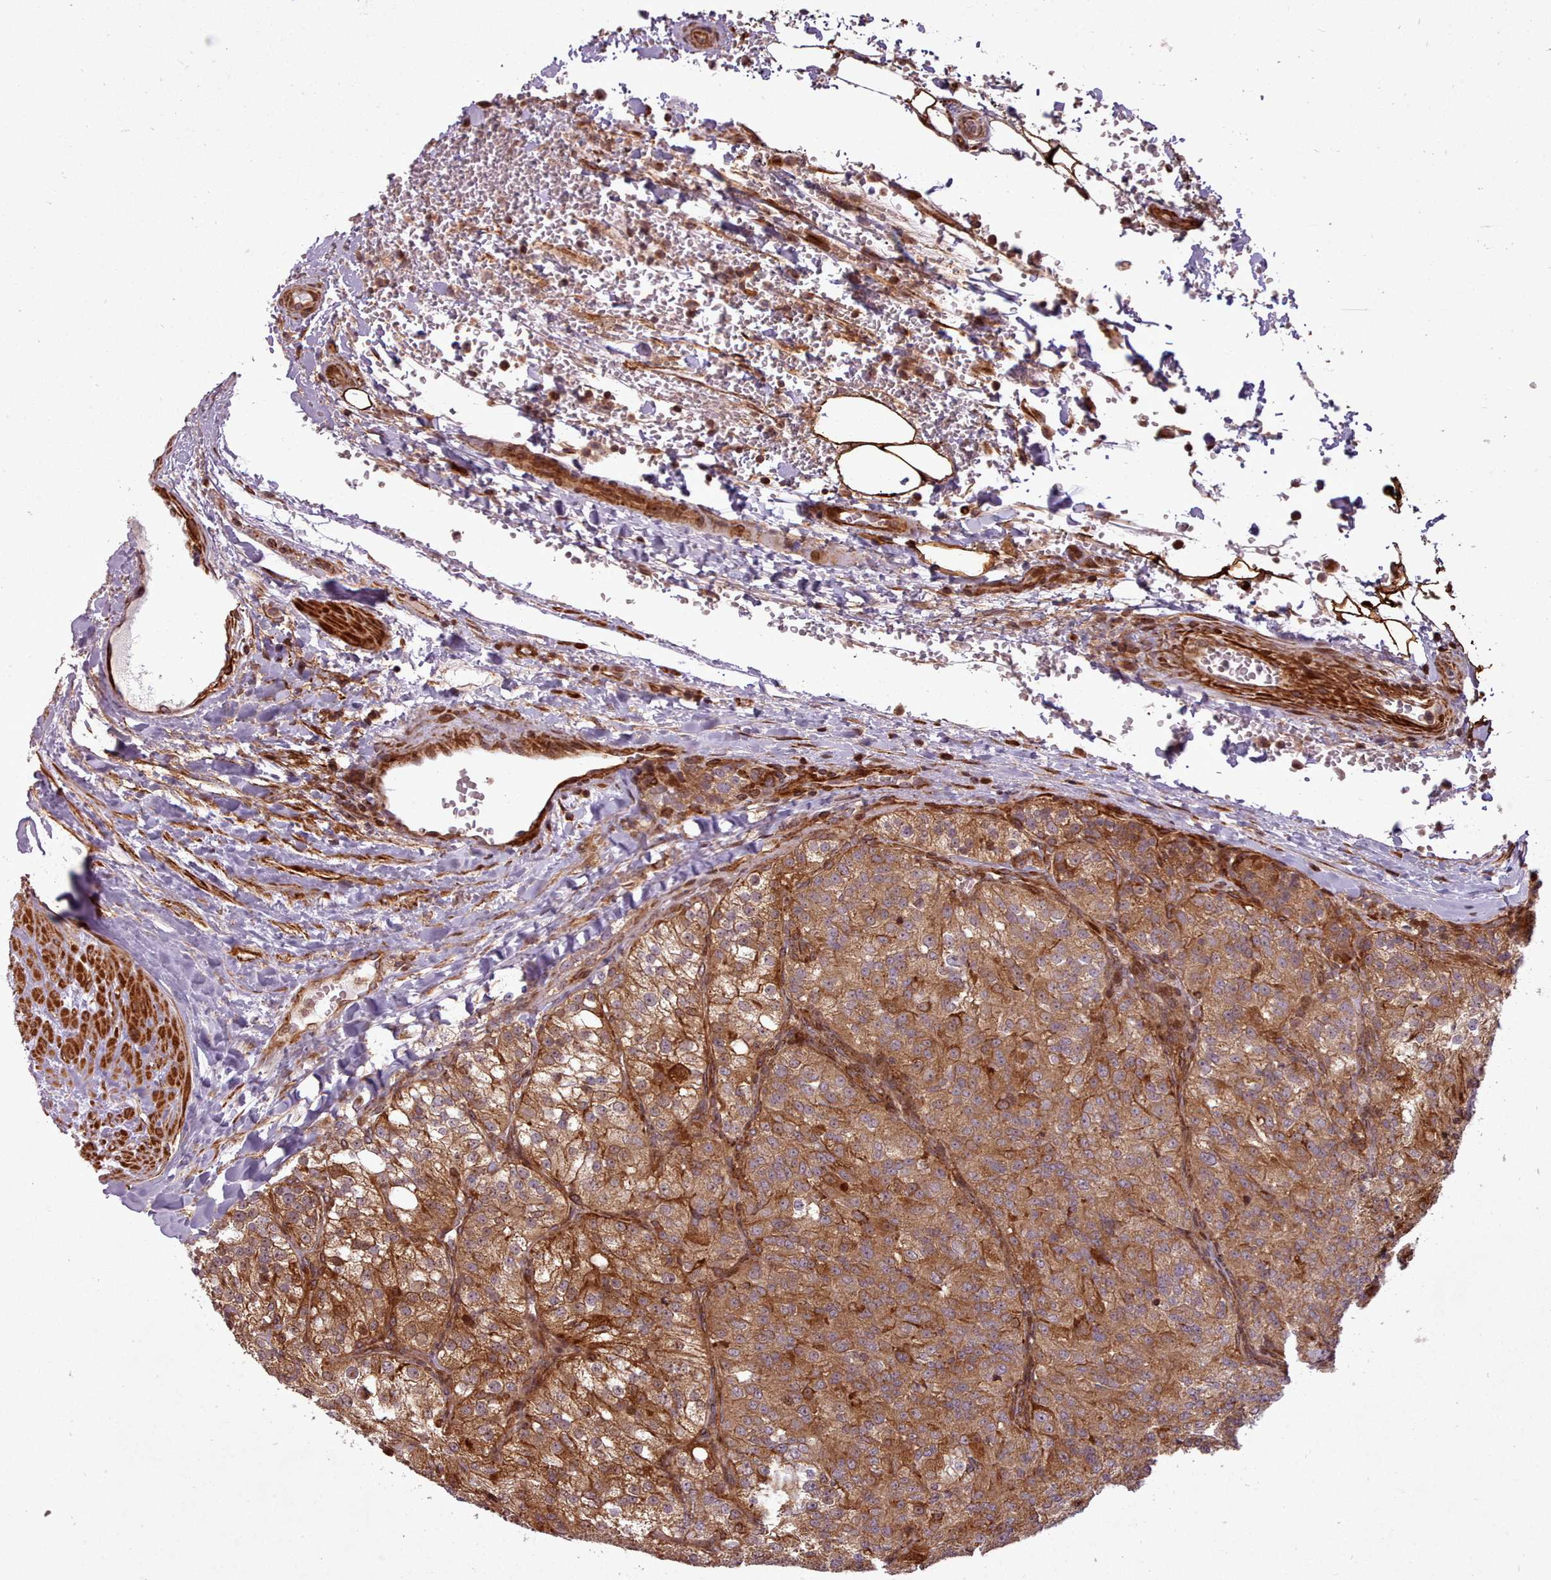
{"staining": {"intensity": "moderate", "quantity": ">75%", "location": "cytoplasmic/membranous"}, "tissue": "renal cancer", "cell_type": "Tumor cells", "image_type": "cancer", "snomed": [{"axis": "morphology", "description": "Adenocarcinoma, NOS"}, {"axis": "topography", "description": "Kidney"}], "caption": "IHC of renal cancer (adenocarcinoma) reveals medium levels of moderate cytoplasmic/membranous positivity in approximately >75% of tumor cells.", "gene": "NLRP7", "patient": {"sex": "female", "age": 63}}